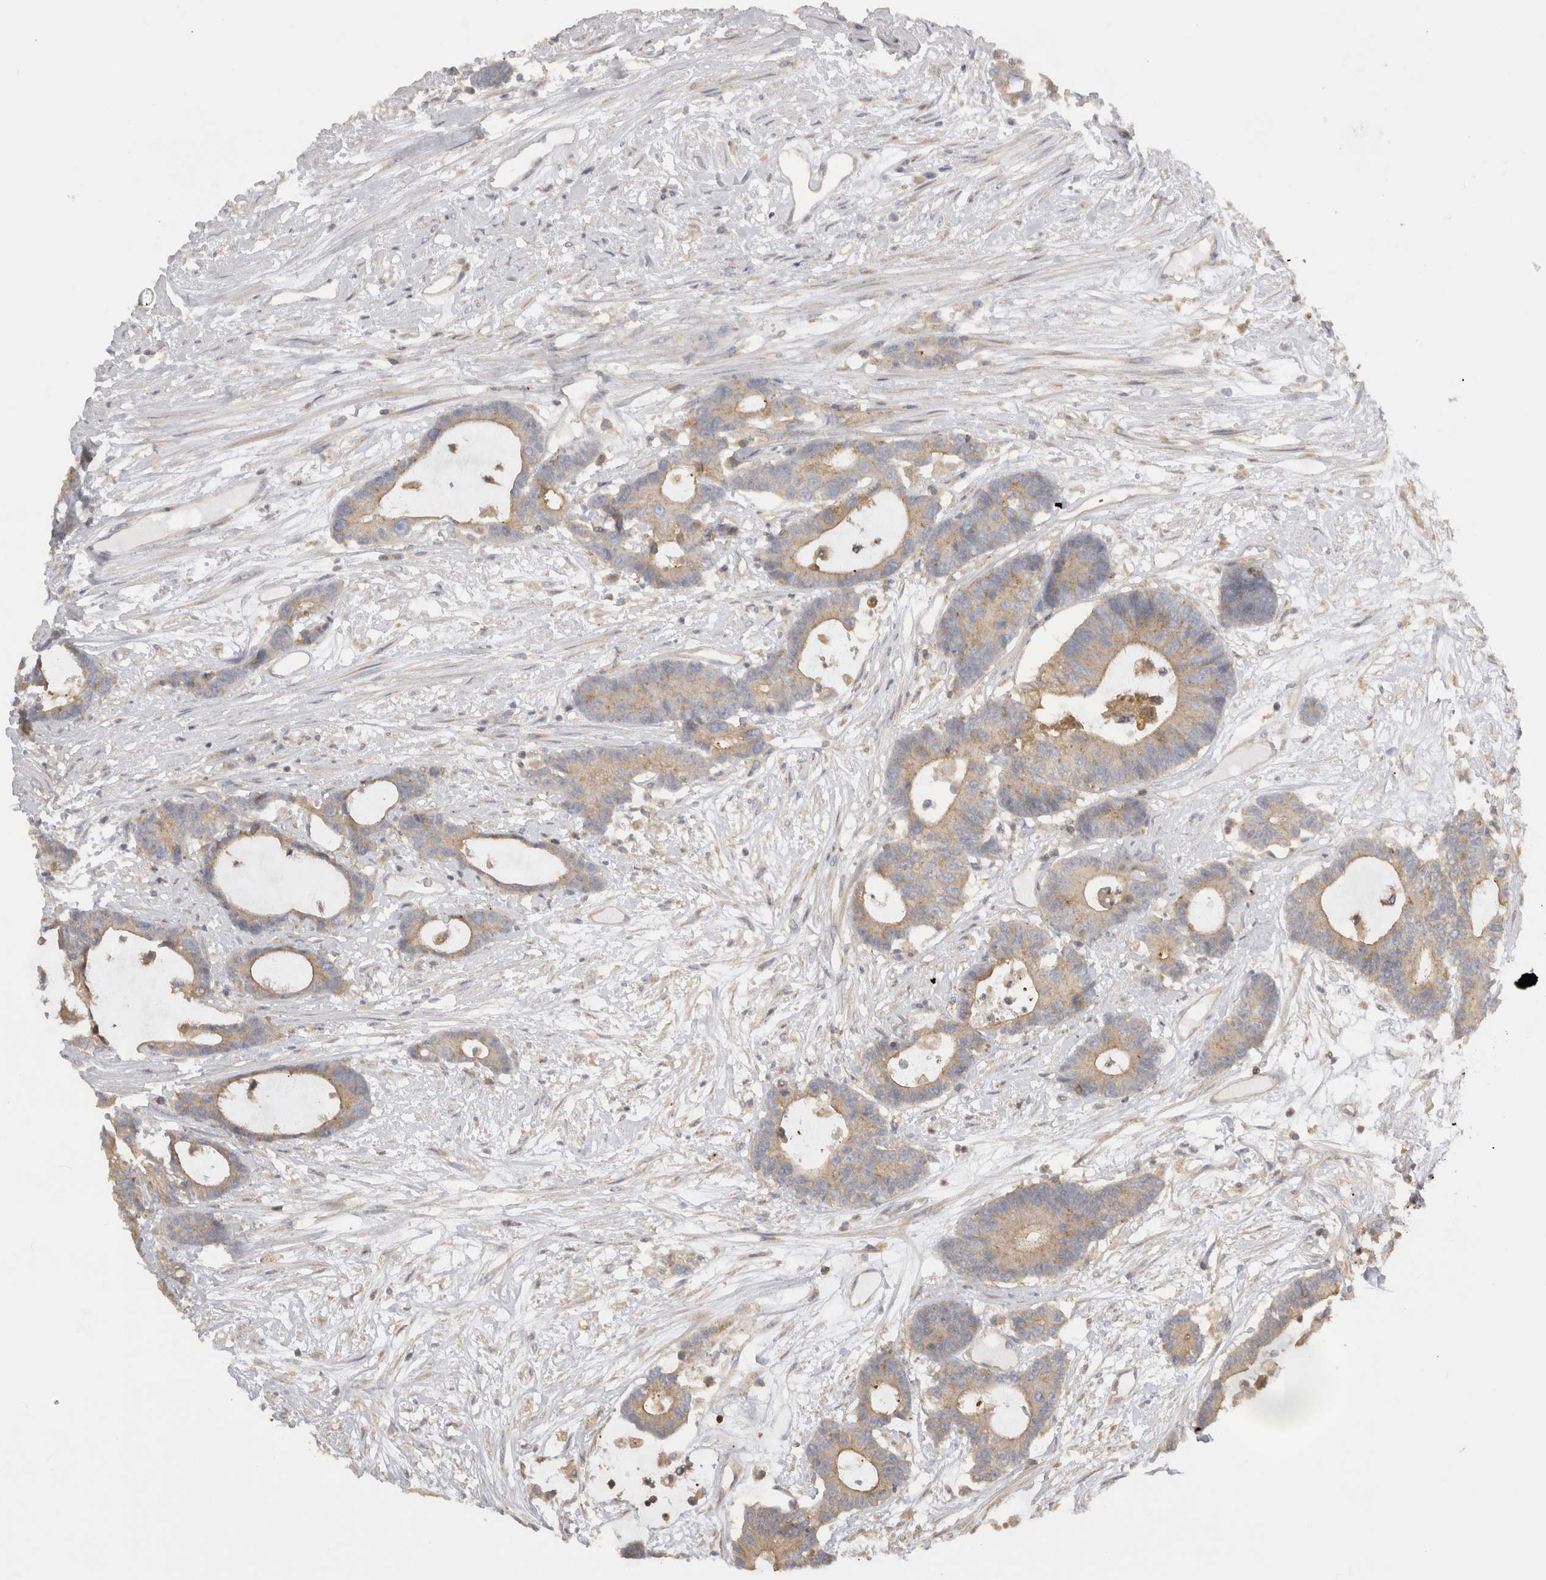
{"staining": {"intensity": "weak", "quantity": ">75%", "location": "cytoplasmic/membranous"}, "tissue": "colorectal cancer", "cell_type": "Tumor cells", "image_type": "cancer", "snomed": [{"axis": "morphology", "description": "Adenocarcinoma, NOS"}, {"axis": "topography", "description": "Colon"}], "caption": "Protein positivity by immunohistochemistry (IHC) displays weak cytoplasmic/membranous positivity in about >75% of tumor cells in colorectal cancer. (Brightfield microscopy of DAB IHC at high magnification).", "gene": "CHMP6", "patient": {"sex": "female", "age": 84}}